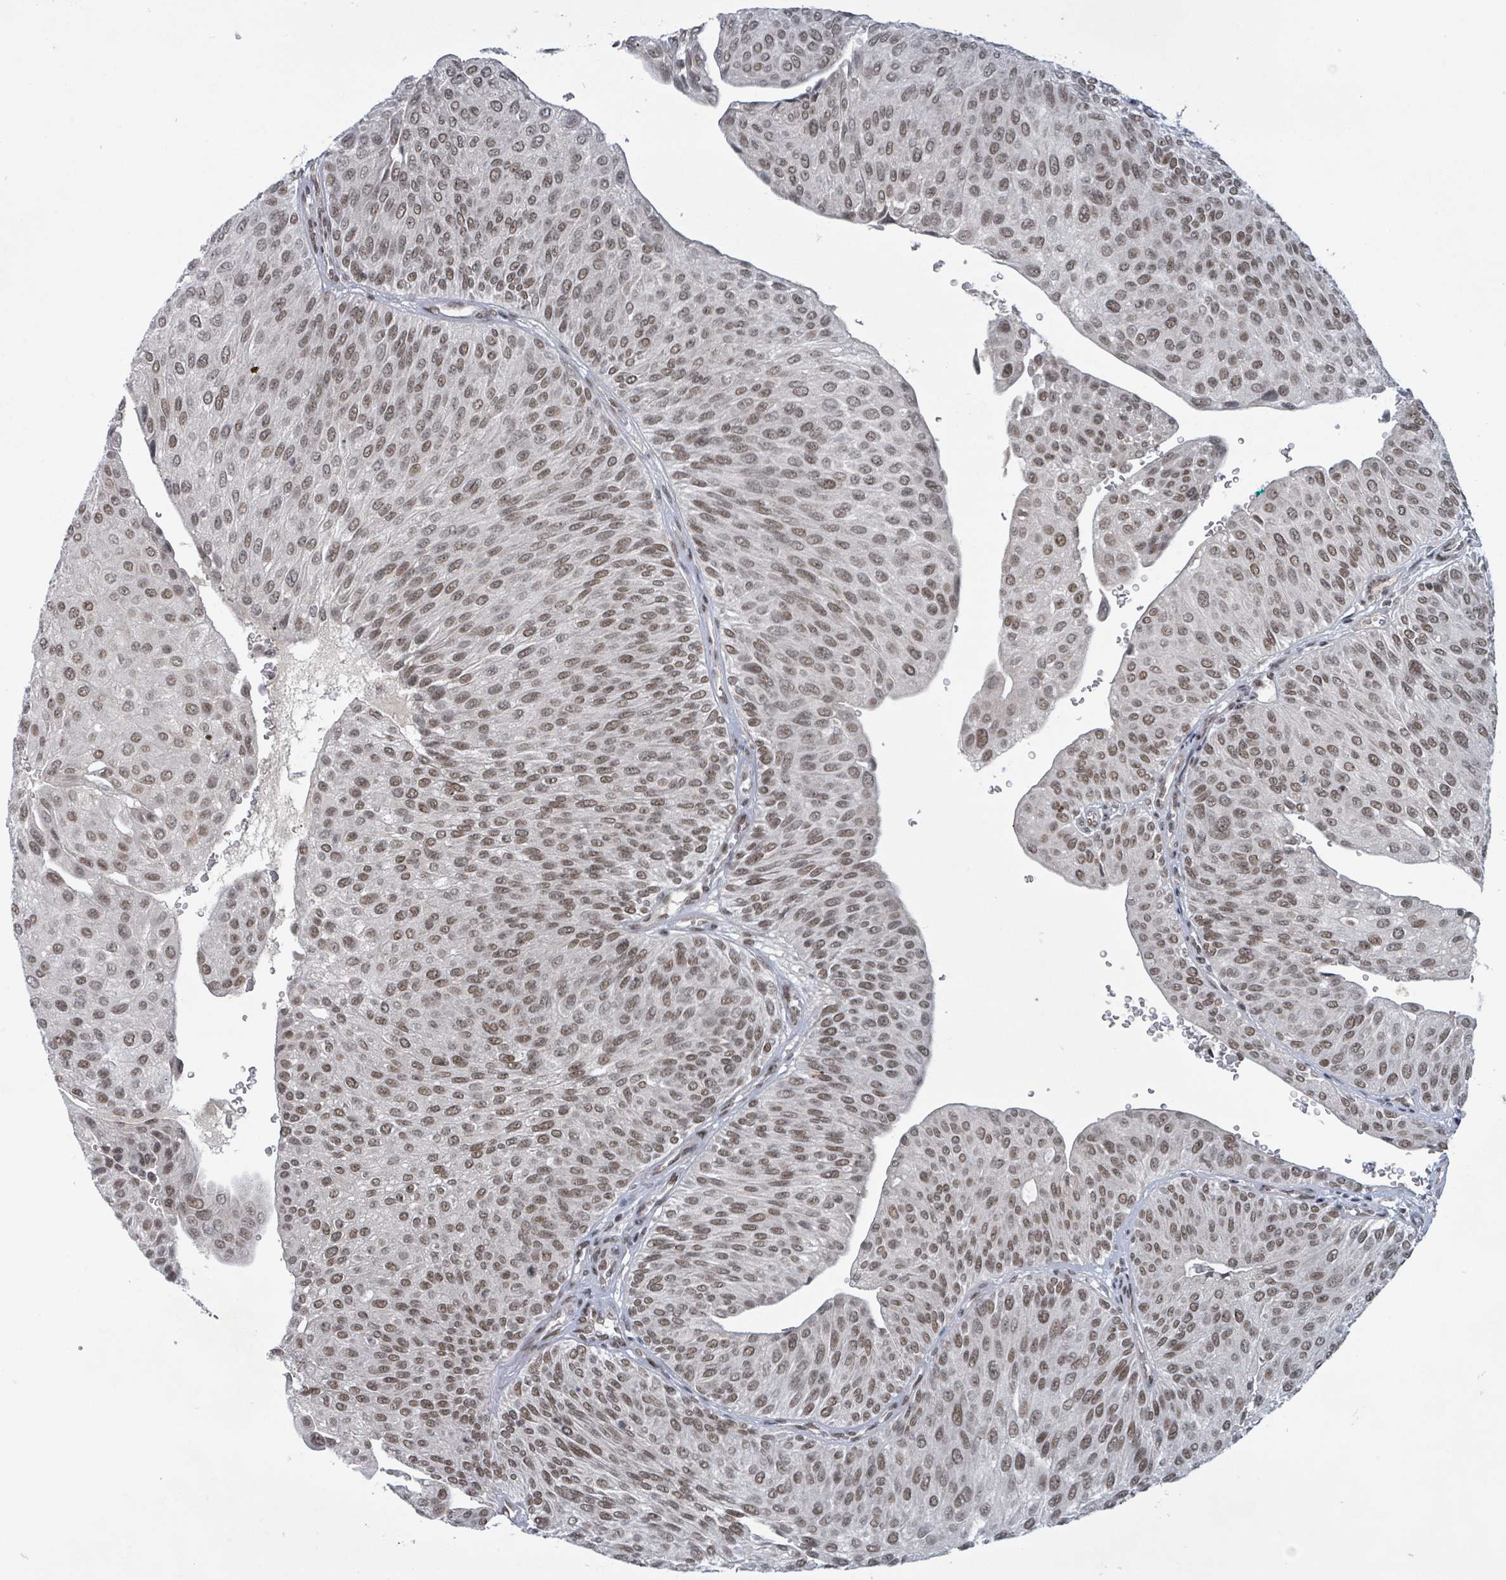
{"staining": {"intensity": "moderate", "quantity": ">75%", "location": "nuclear"}, "tissue": "urothelial cancer", "cell_type": "Tumor cells", "image_type": "cancer", "snomed": [{"axis": "morphology", "description": "Urothelial carcinoma, NOS"}, {"axis": "topography", "description": "Urinary bladder"}], "caption": "Human transitional cell carcinoma stained with a protein marker demonstrates moderate staining in tumor cells.", "gene": "BANP", "patient": {"sex": "male", "age": 67}}